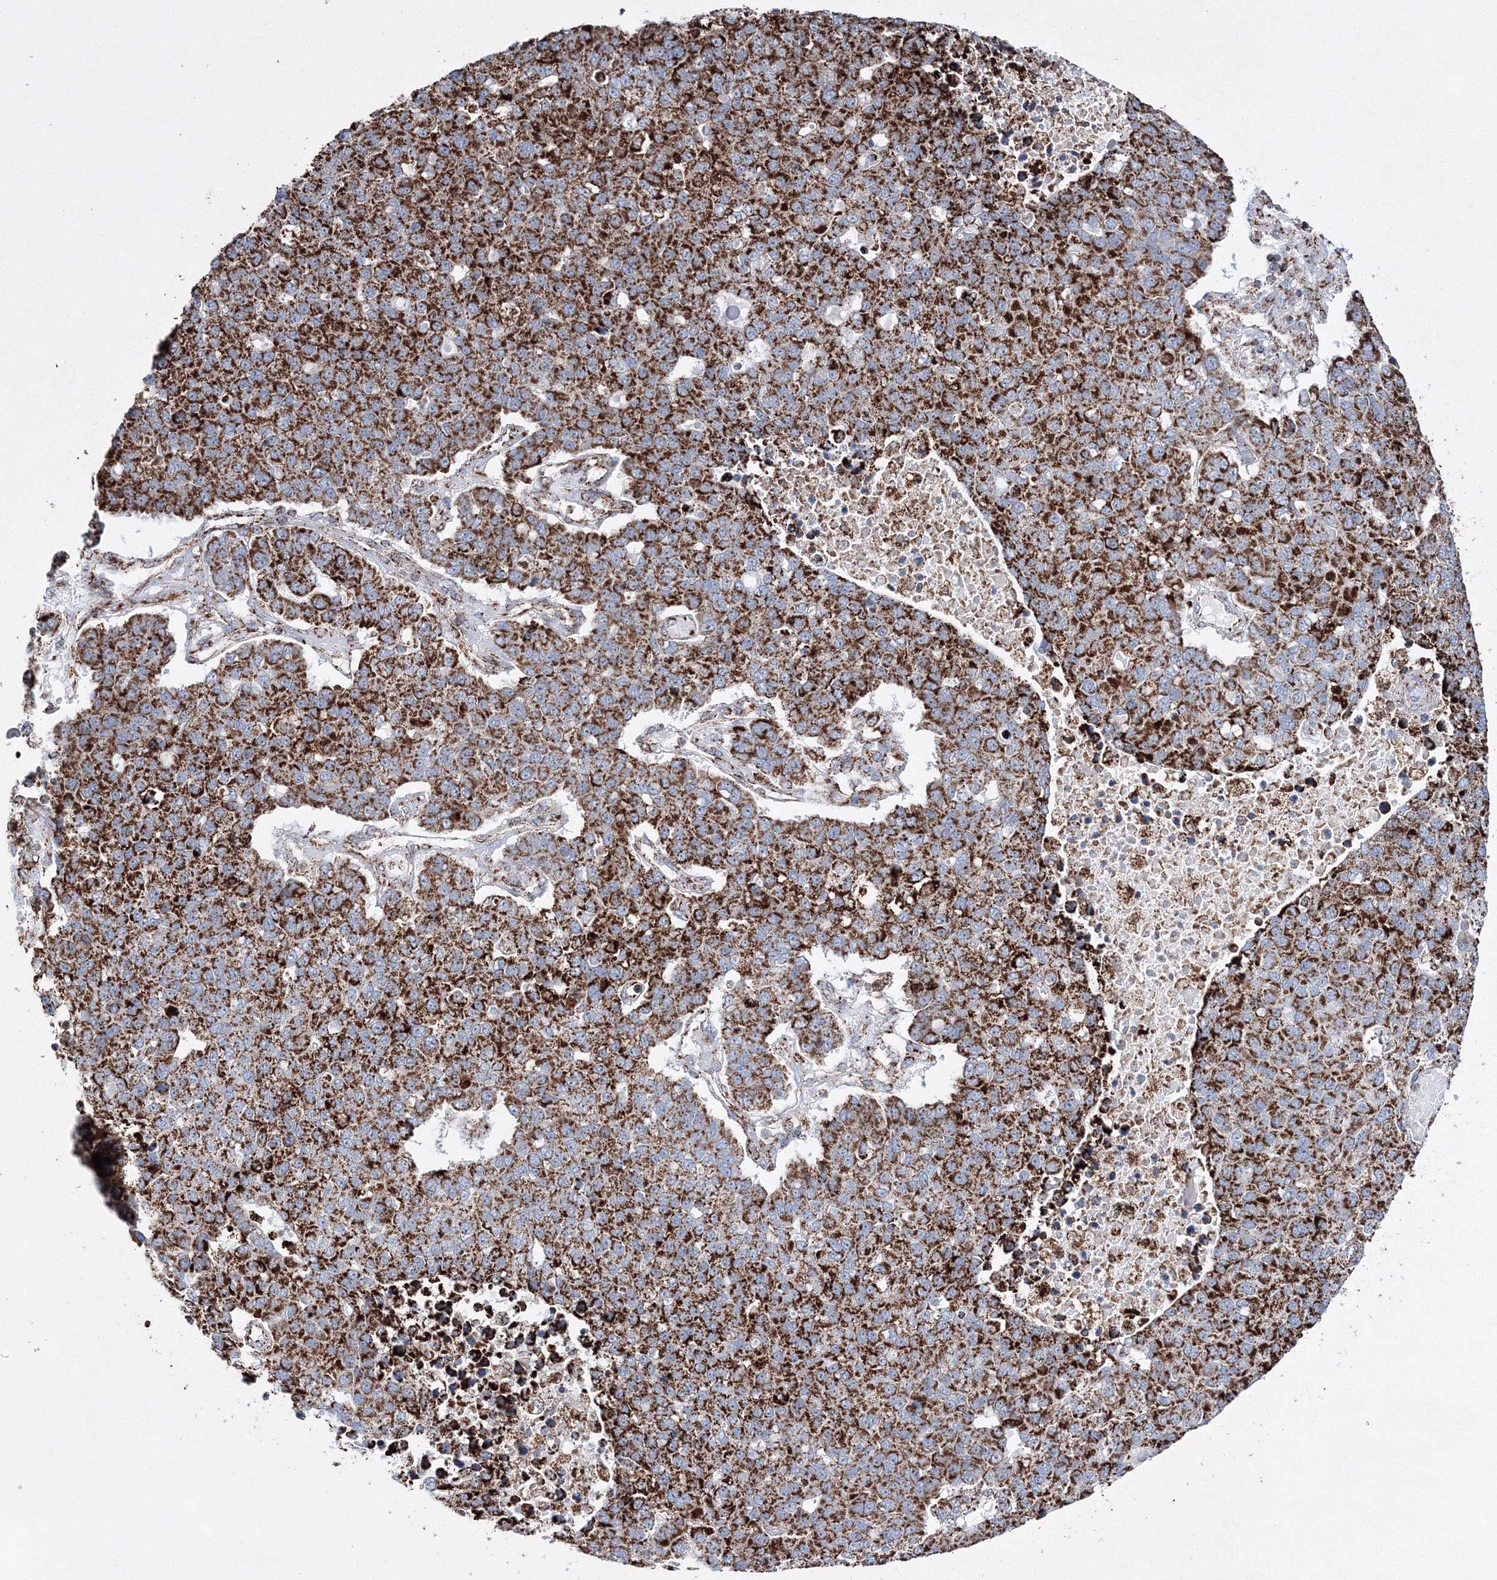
{"staining": {"intensity": "strong", "quantity": ">75%", "location": "cytoplasmic/membranous"}, "tissue": "pancreatic cancer", "cell_type": "Tumor cells", "image_type": "cancer", "snomed": [{"axis": "morphology", "description": "Adenocarcinoma, NOS"}, {"axis": "topography", "description": "Pancreas"}], "caption": "Brown immunohistochemical staining in human pancreatic cancer shows strong cytoplasmic/membranous positivity in about >75% of tumor cells. The staining was performed using DAB to visualize the protein expression in brown, while the nuclei were stained in blue with hematoxylin (Magnification: 20x).", "gene": "HADHB", "patient": {"sex": "female", "age": 61}}